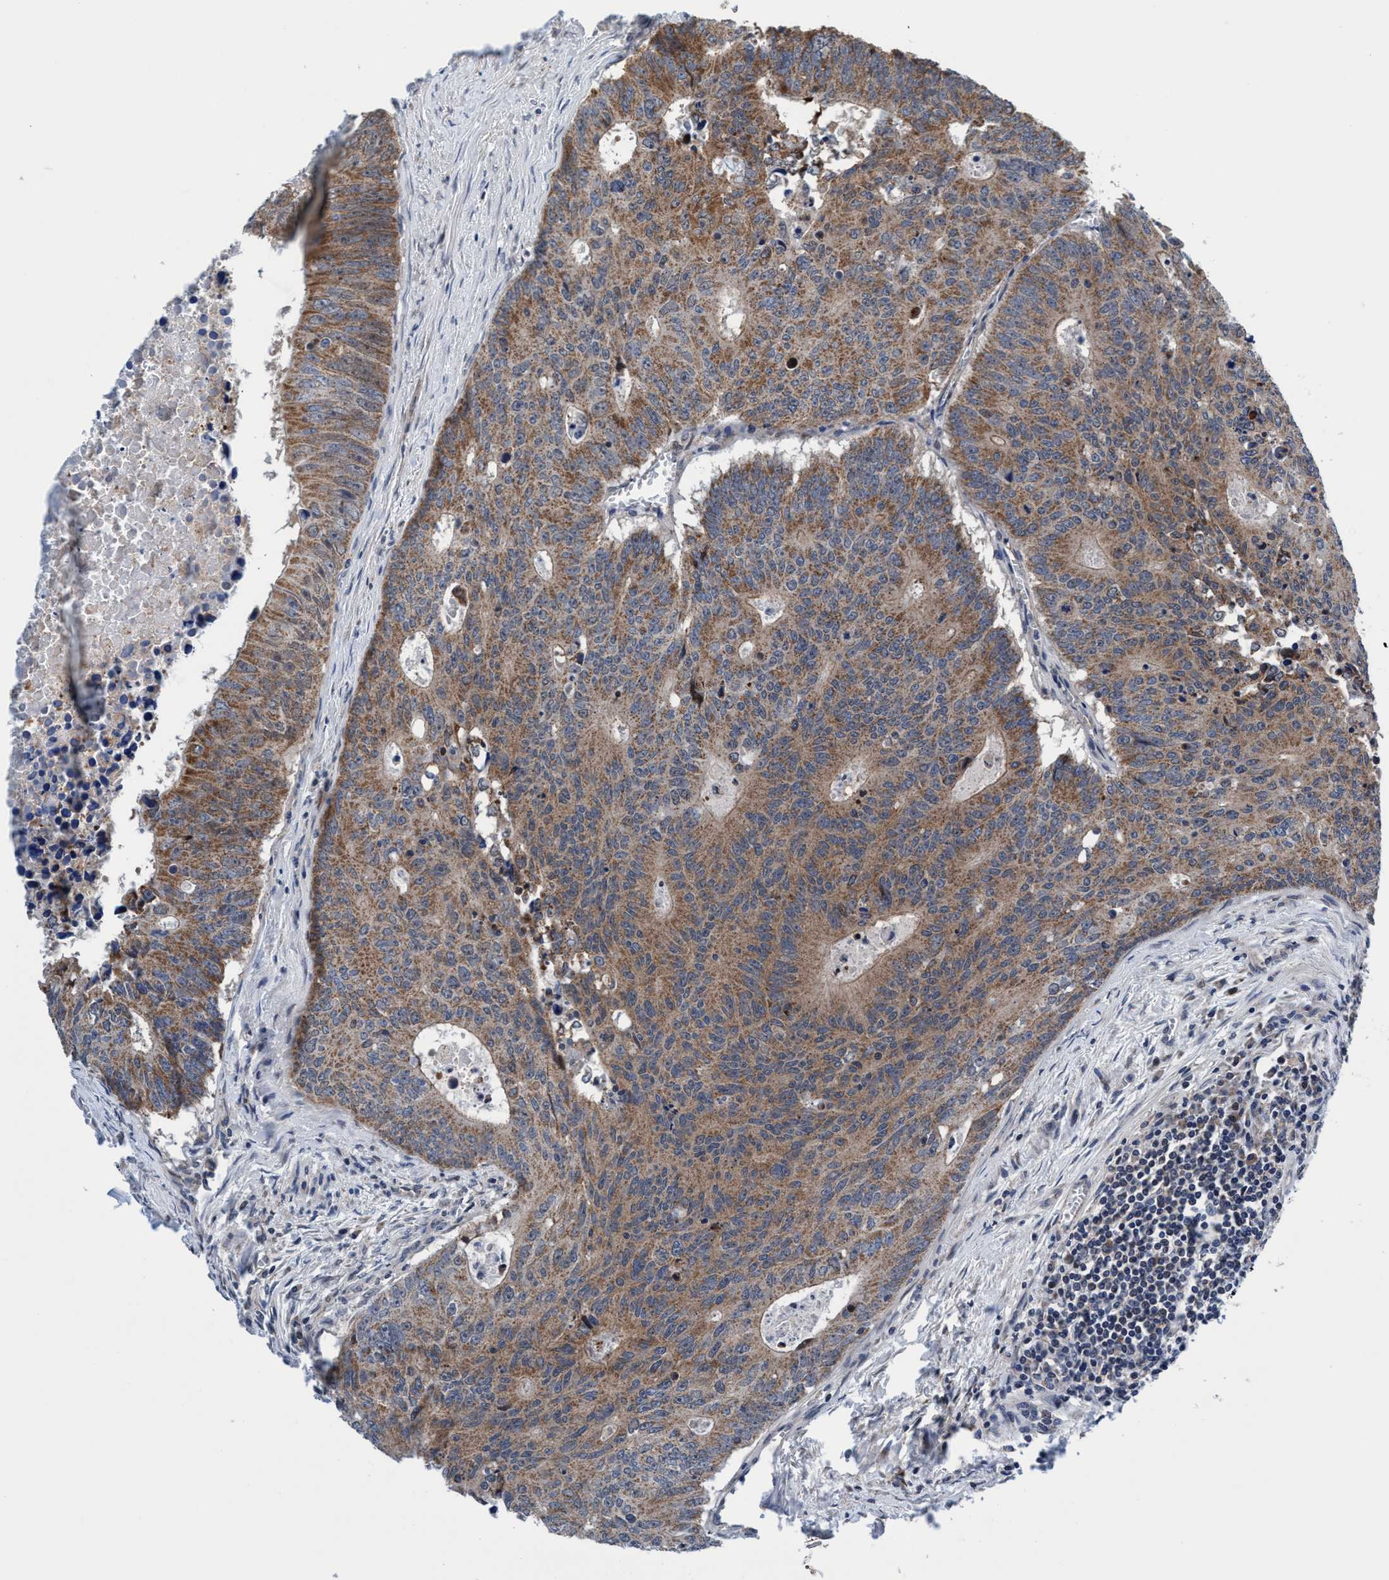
{"staining": {"intensity": "moderate", "quantity": ">75%", "location": "cytoplasmic/membranous"}, "tissue": "colorectal cancer", "cell_type": "Tumor cells", "image_type": "cancer", "snomed": [{"axis": "morphology", "description": "Adenocarcinoma, NOS"}, {"axis": "topography", "description": "Colon"}], "caption": "Colorectal cancer (adenocarcinoma) stained with DAB (3,3'-diaminobenzidine) immunohistochemistry reveals medium levels of moderate cytoplasmic/membranous expression in approximately >75% of tumor cells. Using DAB (3,3'-diaminobenzidine) (brown) and hematoxylin (blue) stains, captured at high magnification using brightfield microscopy.", "gene": "AGAP2", "patient": {"sex": "male", "age": 87}}